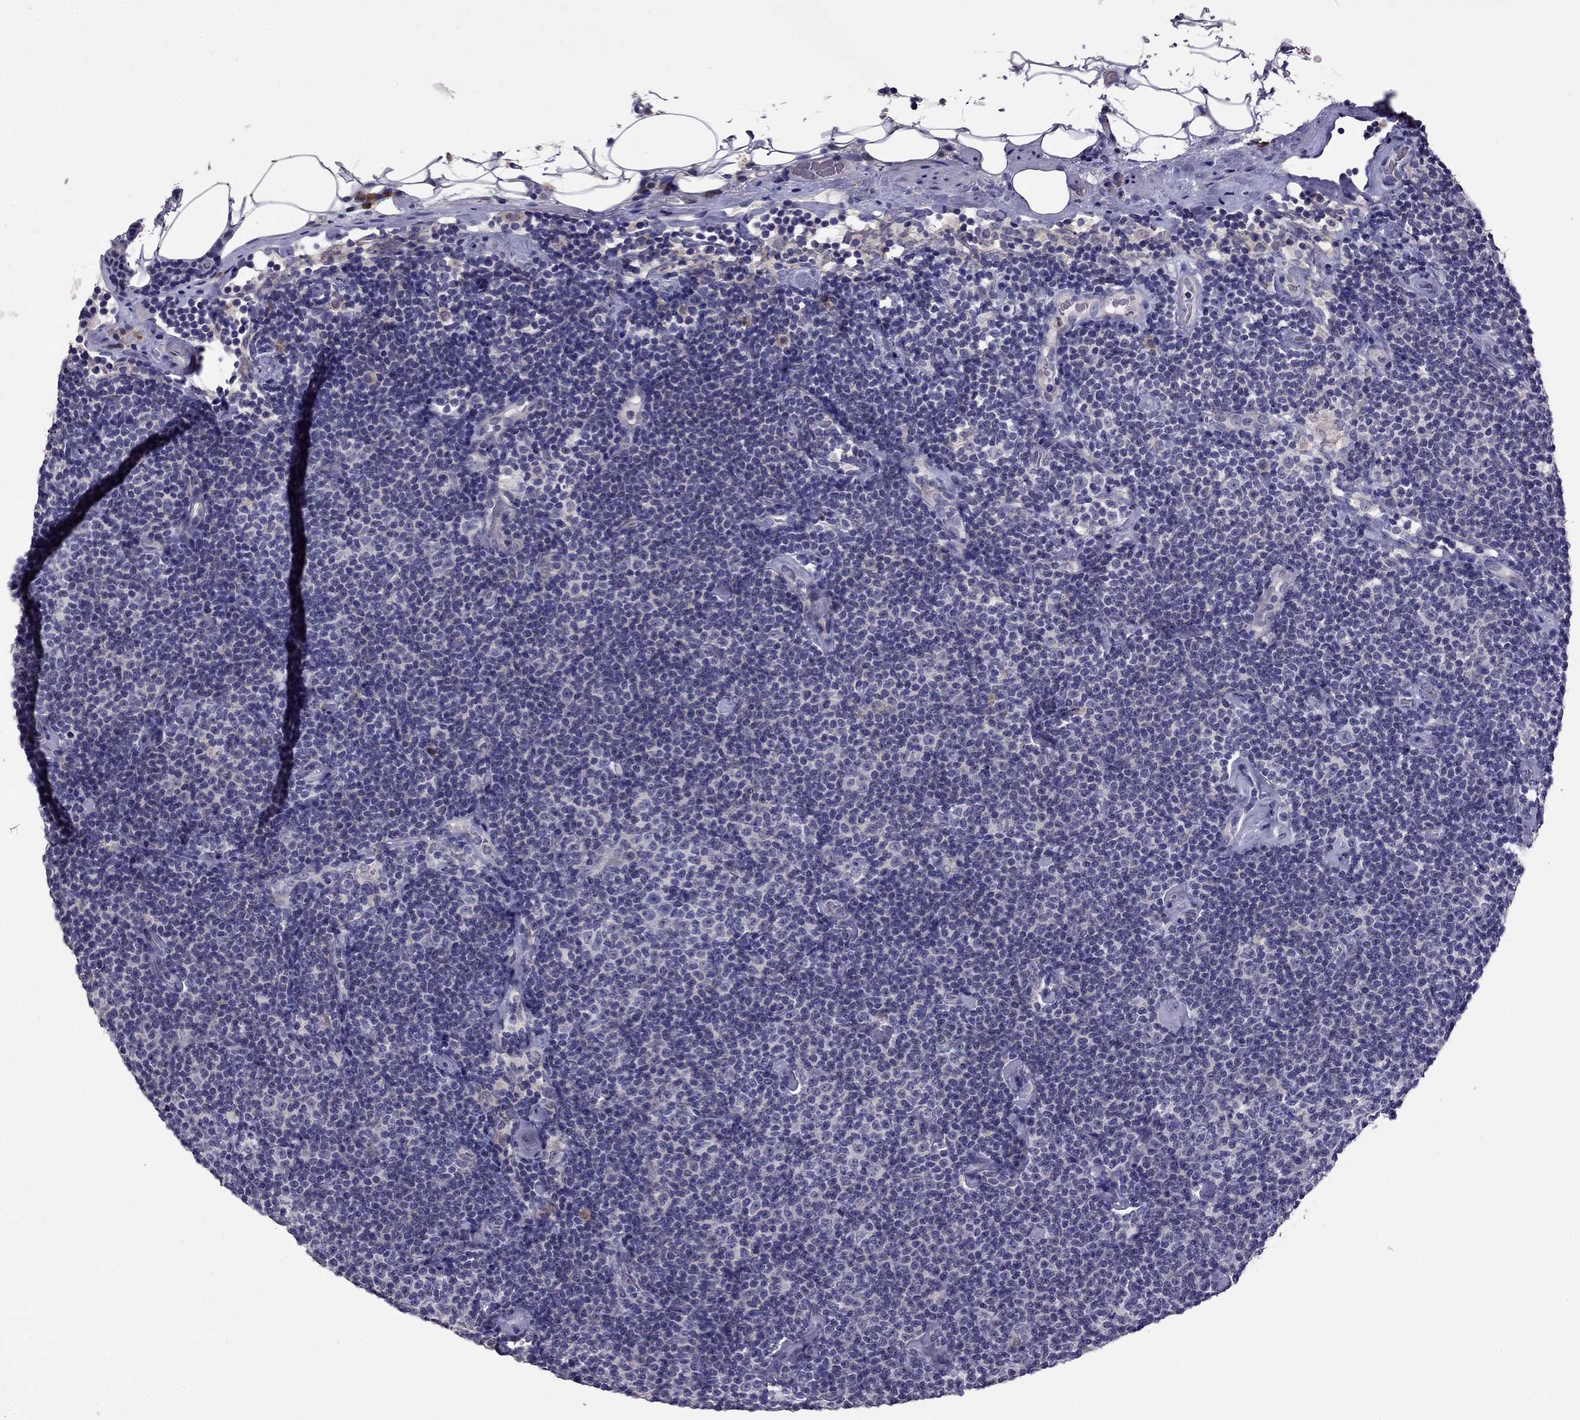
{"staining": {"intensity": "negative", "quantity": "none", "location": "none"}, "tissue": "lymphoma", "cell_type": "Tumor cells", "image_type": "cancer", "snomed": [{"axis": "morphology", "description": "Malignant lymphoma, non-Hodgkin's type, Low grade"}, {"axis": "topography", "description": "Lymph node"}], "caption": "IHC of malignant lymphoma, non-Hodgkin's type (low-grade) displays no positivity in tumor cells. (Brightfield microscopy of DAB IHC at high magnification).", "gene": "CDH9", "patient": {"sex": "male", "age": 81}}